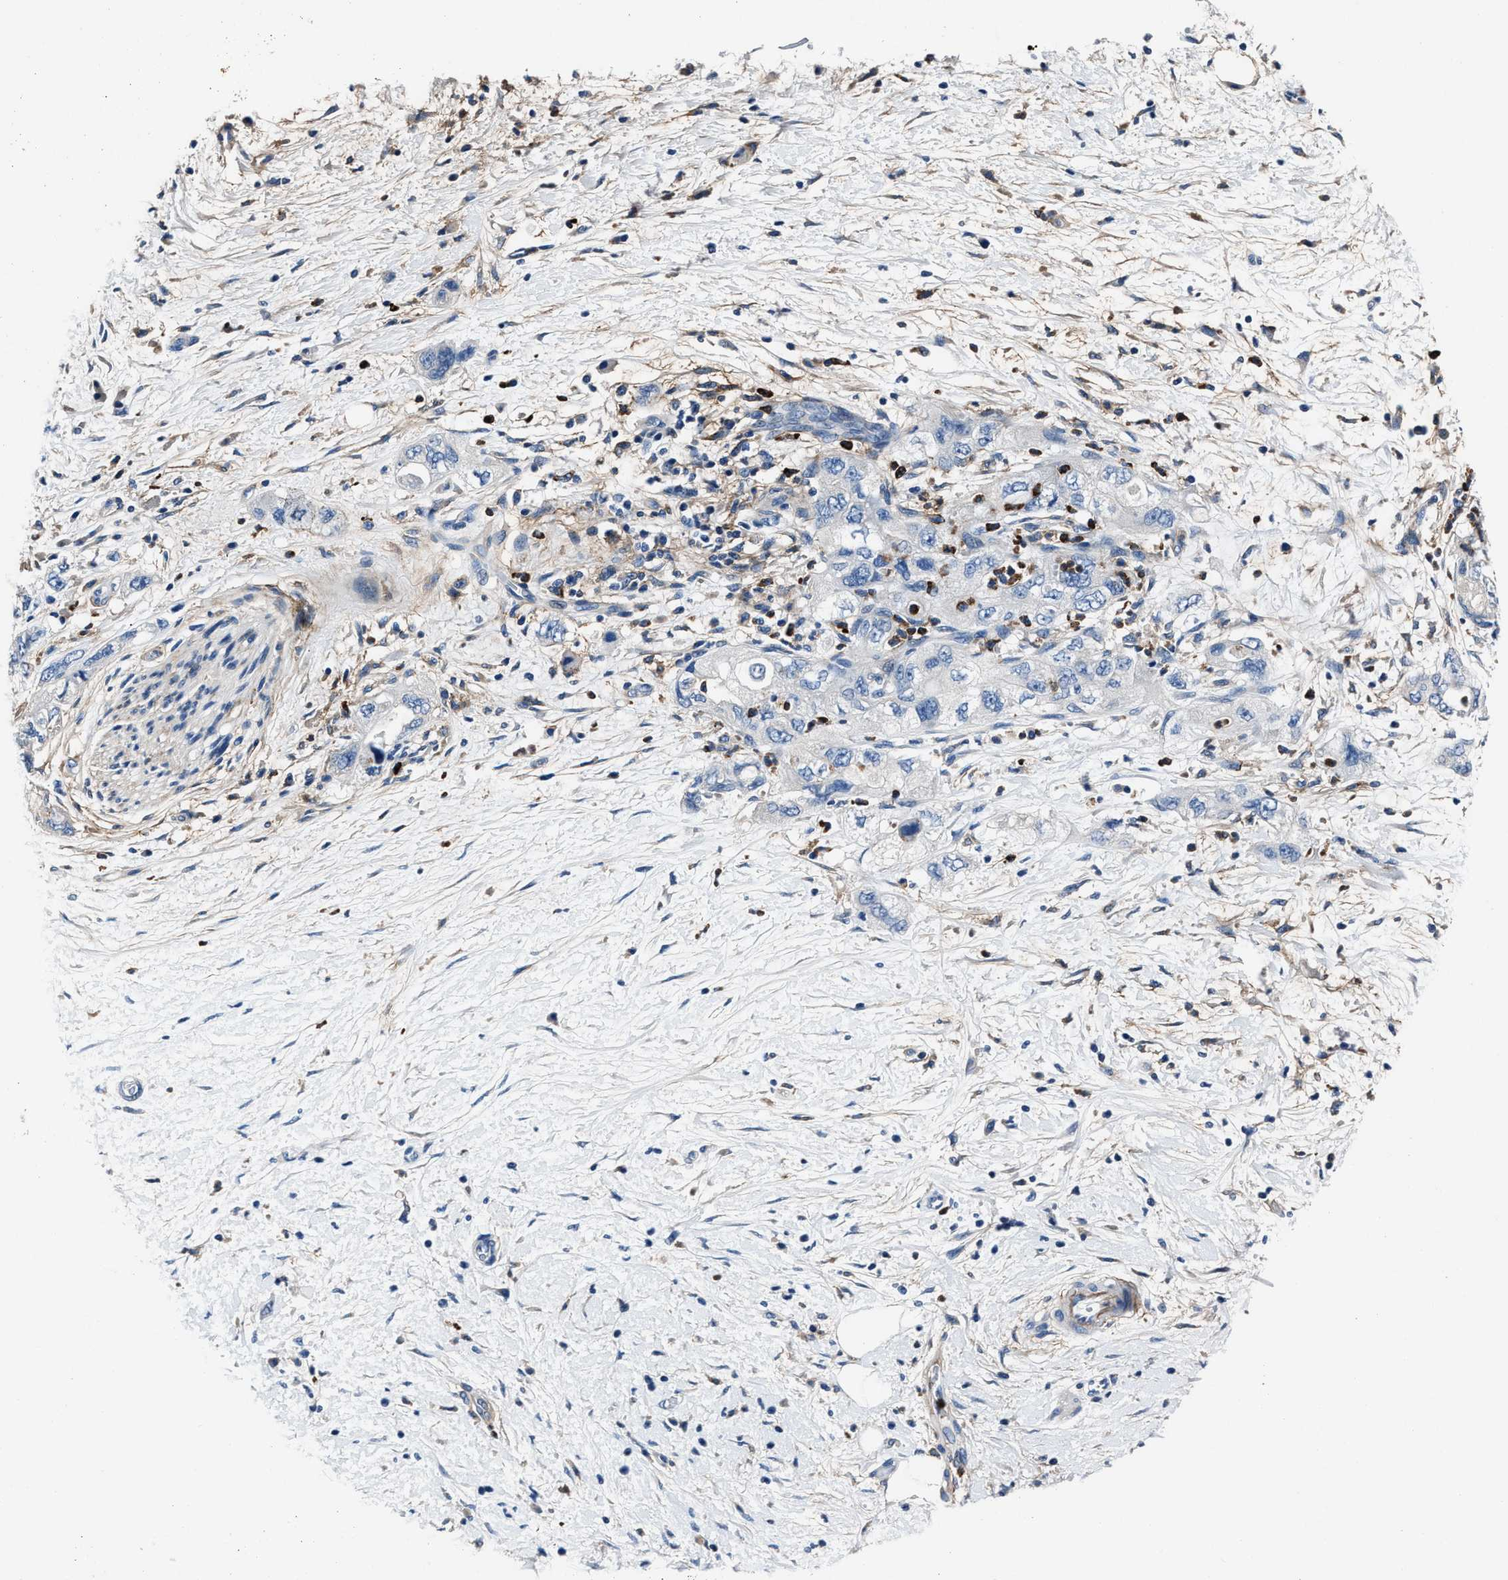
{"staining": {"intensity": "negative", "quantity": "none", "location": "none"}, "tissue": "pancreatic cancer", "cell_type": "Tumor cells", "image_type": "cancer", "snomed": [{"axis": "morphology", "description": "Adenocarcinoma, NOS"}, {"axis": "topography", "description": "Pancreas"}], "caption": "IHC of human pancreatic cancer (adenocarcinoma) exhibits no positivity in tumor cells.", "gene": "FGL2", "patient": {"sex": "female", "age": 73}}